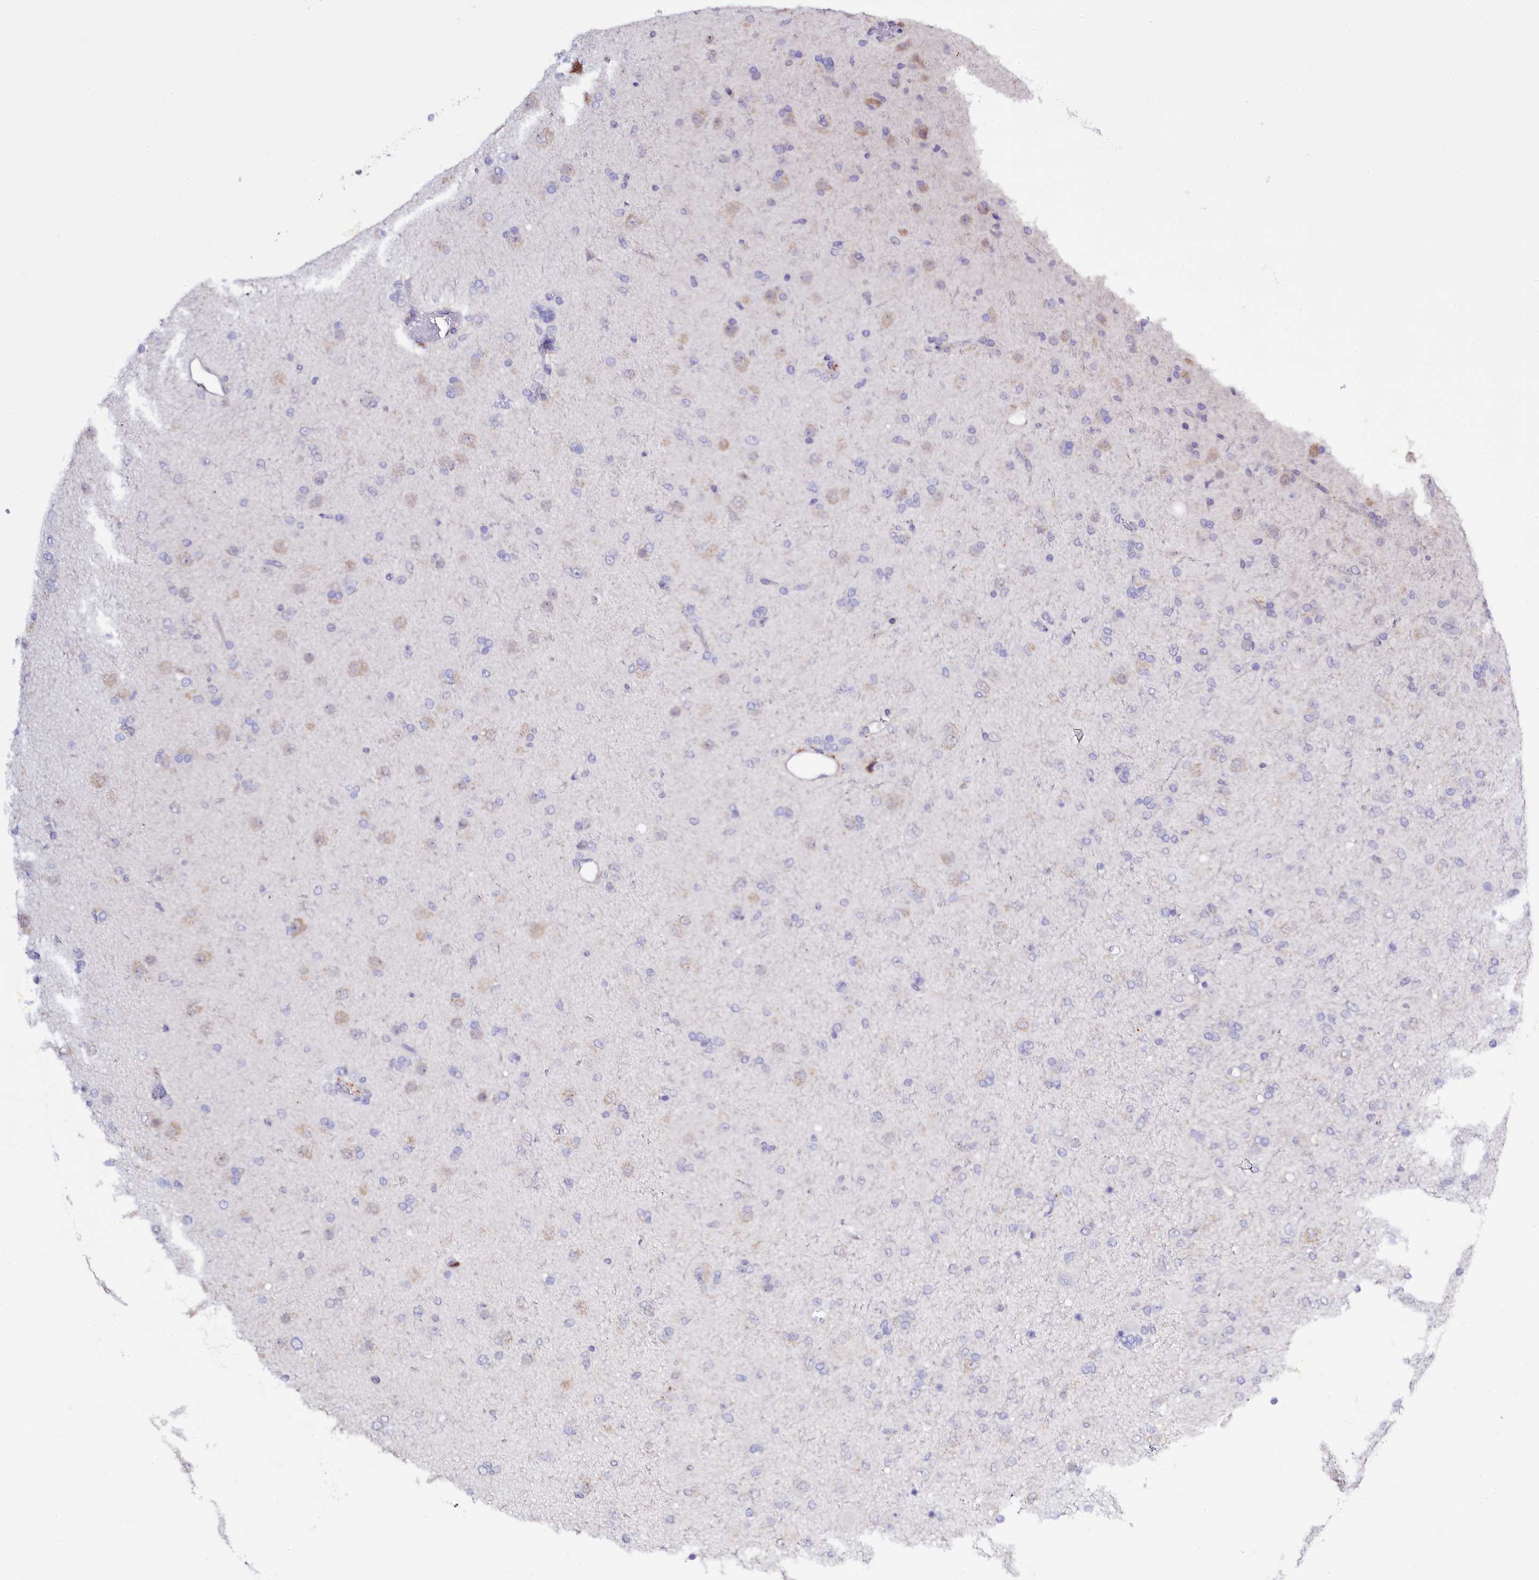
{"staining": {"intensity": "weak", "quantity": "<25%", "location": "cytoplasmic/membranous"}, "tissue": "glioma", "cell_type": "Tumor cells", "image_type": "cancer", "snomed": [{"axis": "morphology", "description": "Glioma, malignant, Low grade"}, {"axis": "topography", "description": "Brain"}], "caption": "Image shows no protein staining in tumor cells of glioma tissue.", "gene": "SPATS2", "patient": {"sex": "male", "age": 65}}